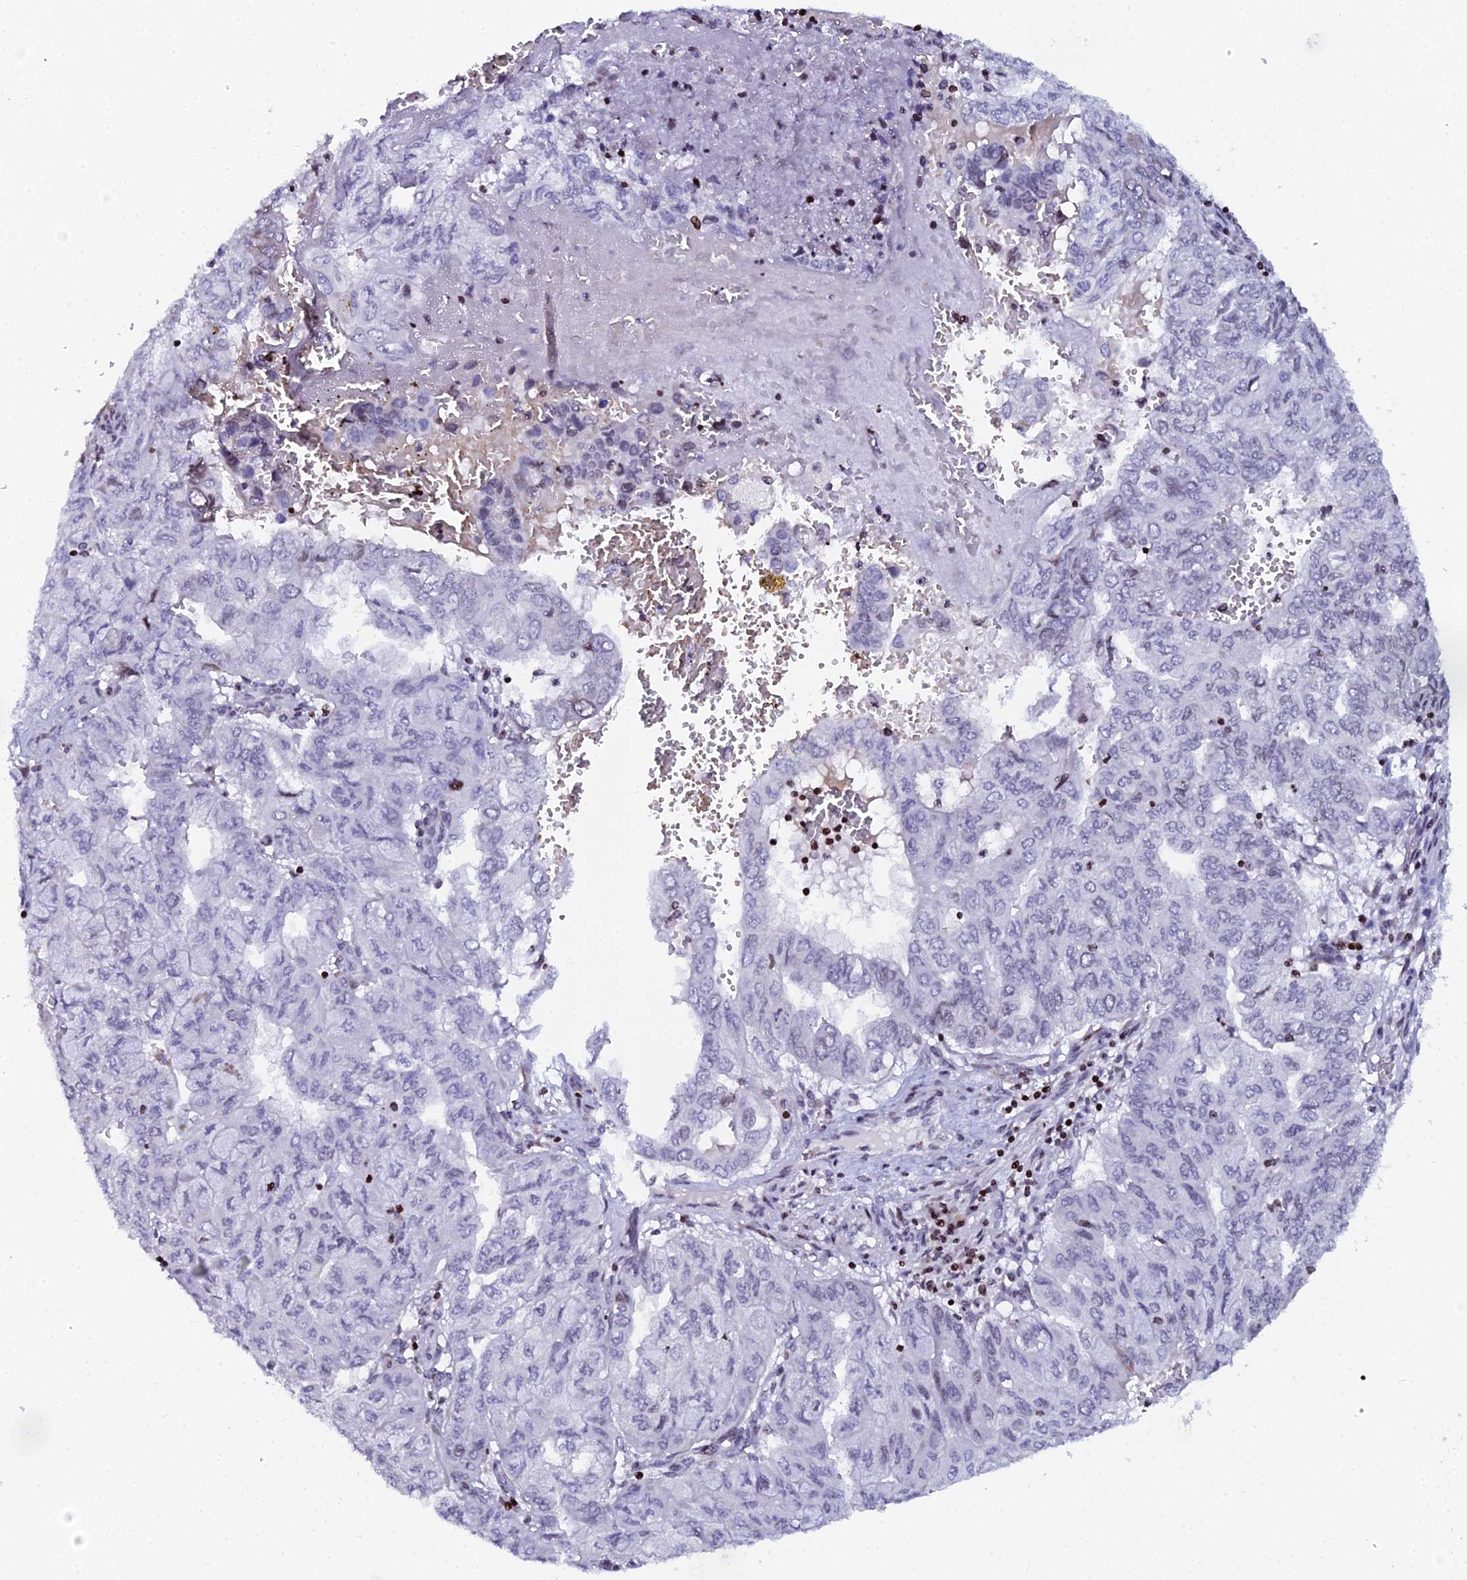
{"staining": {"intensity": "negative", "quantity": "none", "location": "none"}, "tissue": "pancreatic cancer", "cell_type": "Tumor cells", "image_type": "cancer", "snomed": [{"axis": "morphology", "description": "Adenocarcinoma, NOS"}, {"axis": "topography", "description": "Pancreas"}], "caption": "This is an IHC image of human adenocarcinoma (pancreatic). There is no expression in tumor cells.", "gene": "MYNN", "patient": {"sex": "male", "age": 51}}